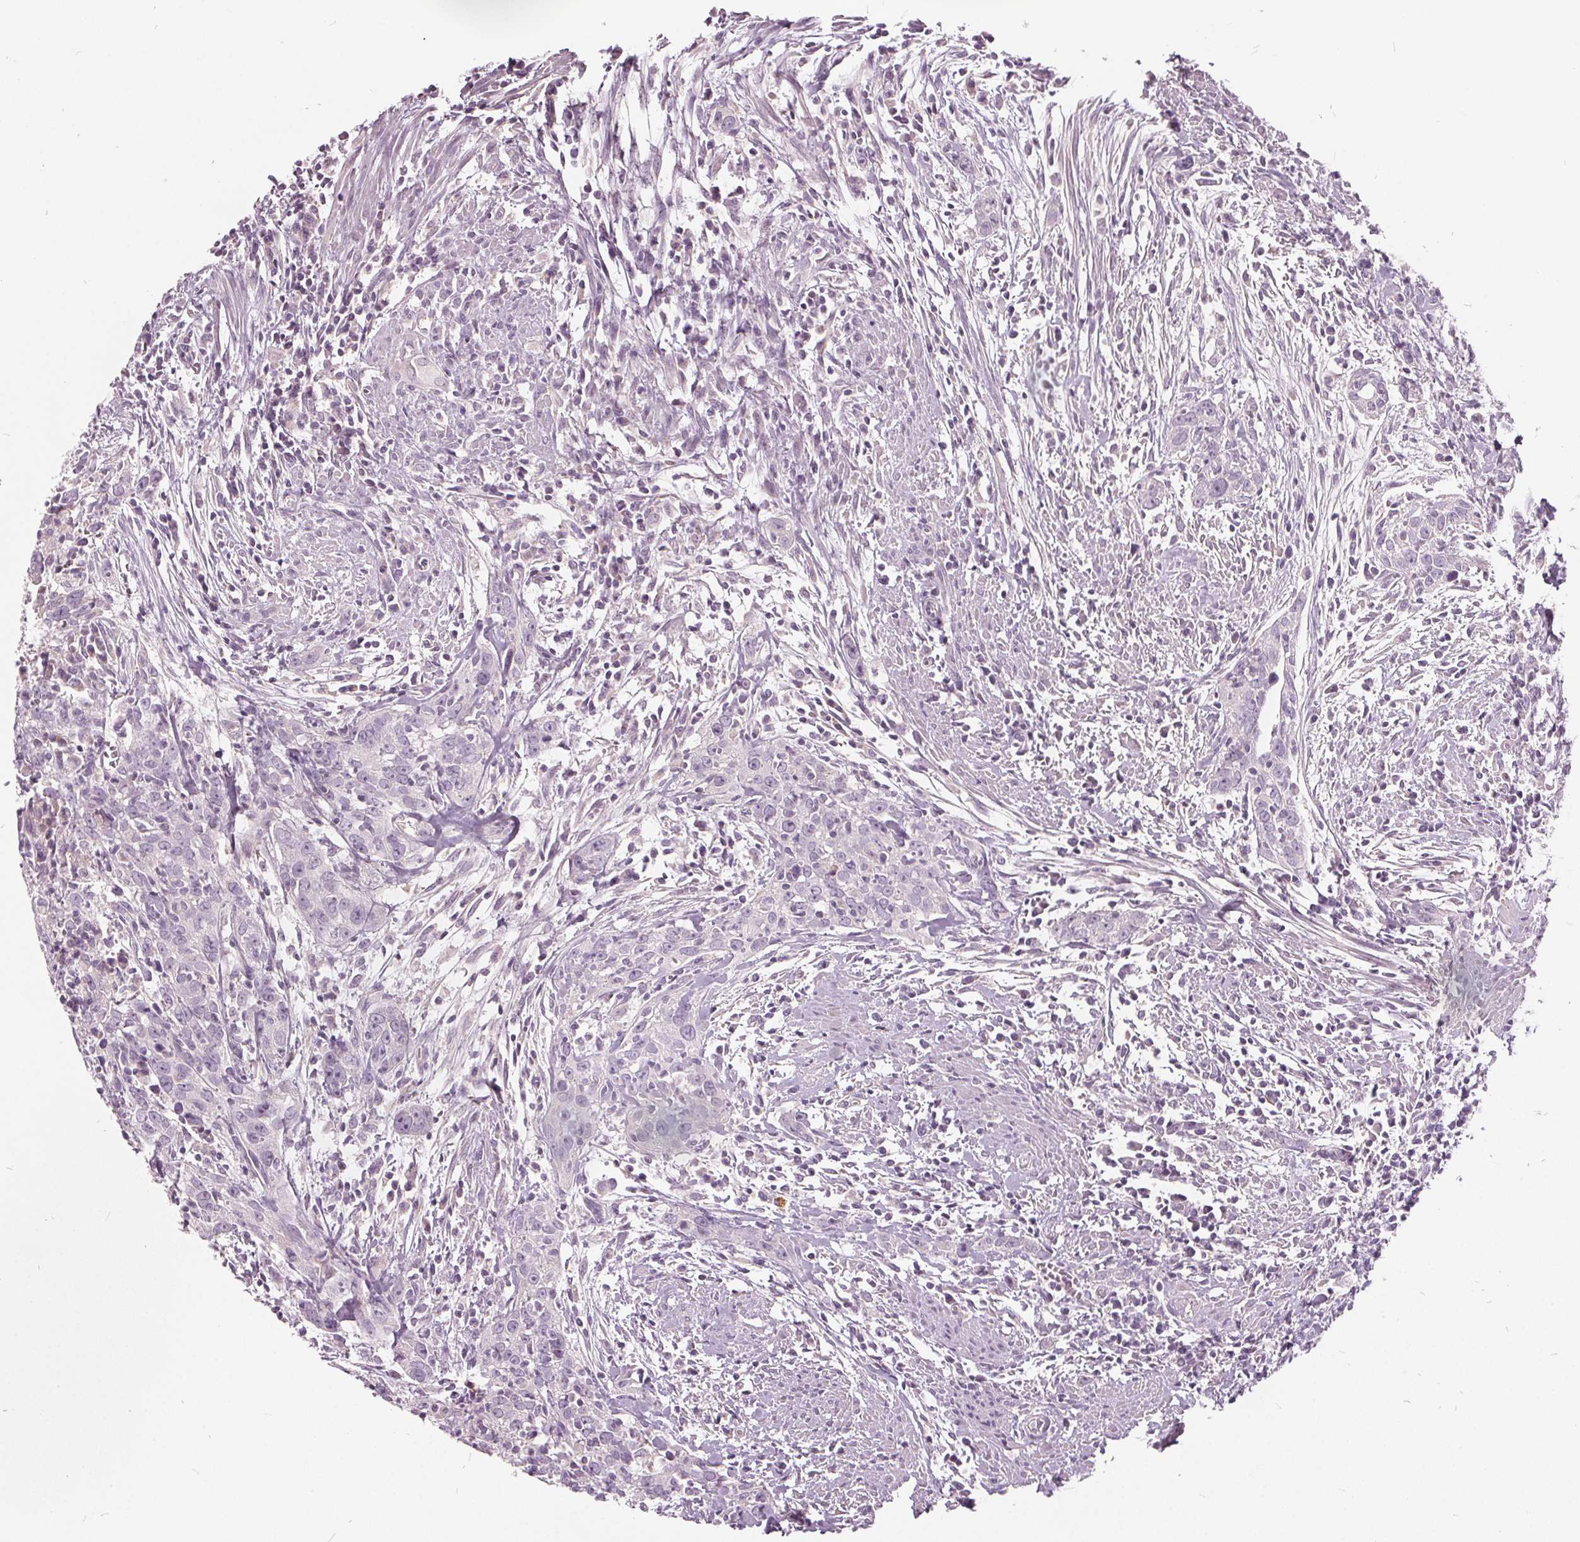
{"staining": {"intensity": "negative", "quantity": "none", "location": "none"}, "tissue": "urothelial cancer", "cell_type": "Tumor cells", "image_type": "cancer", "snomed": [{"axis": "morphology", "description": "Urothelial carcinoma, High grade"}, {"axis": "topography", "description": "Urinary bladder"}], "caption": "A photomicrograph of human urothelial cancer is negative for staining in tumor cells.", "gene": "ECI2", "patient": {"sex": "male", "age": 83}}